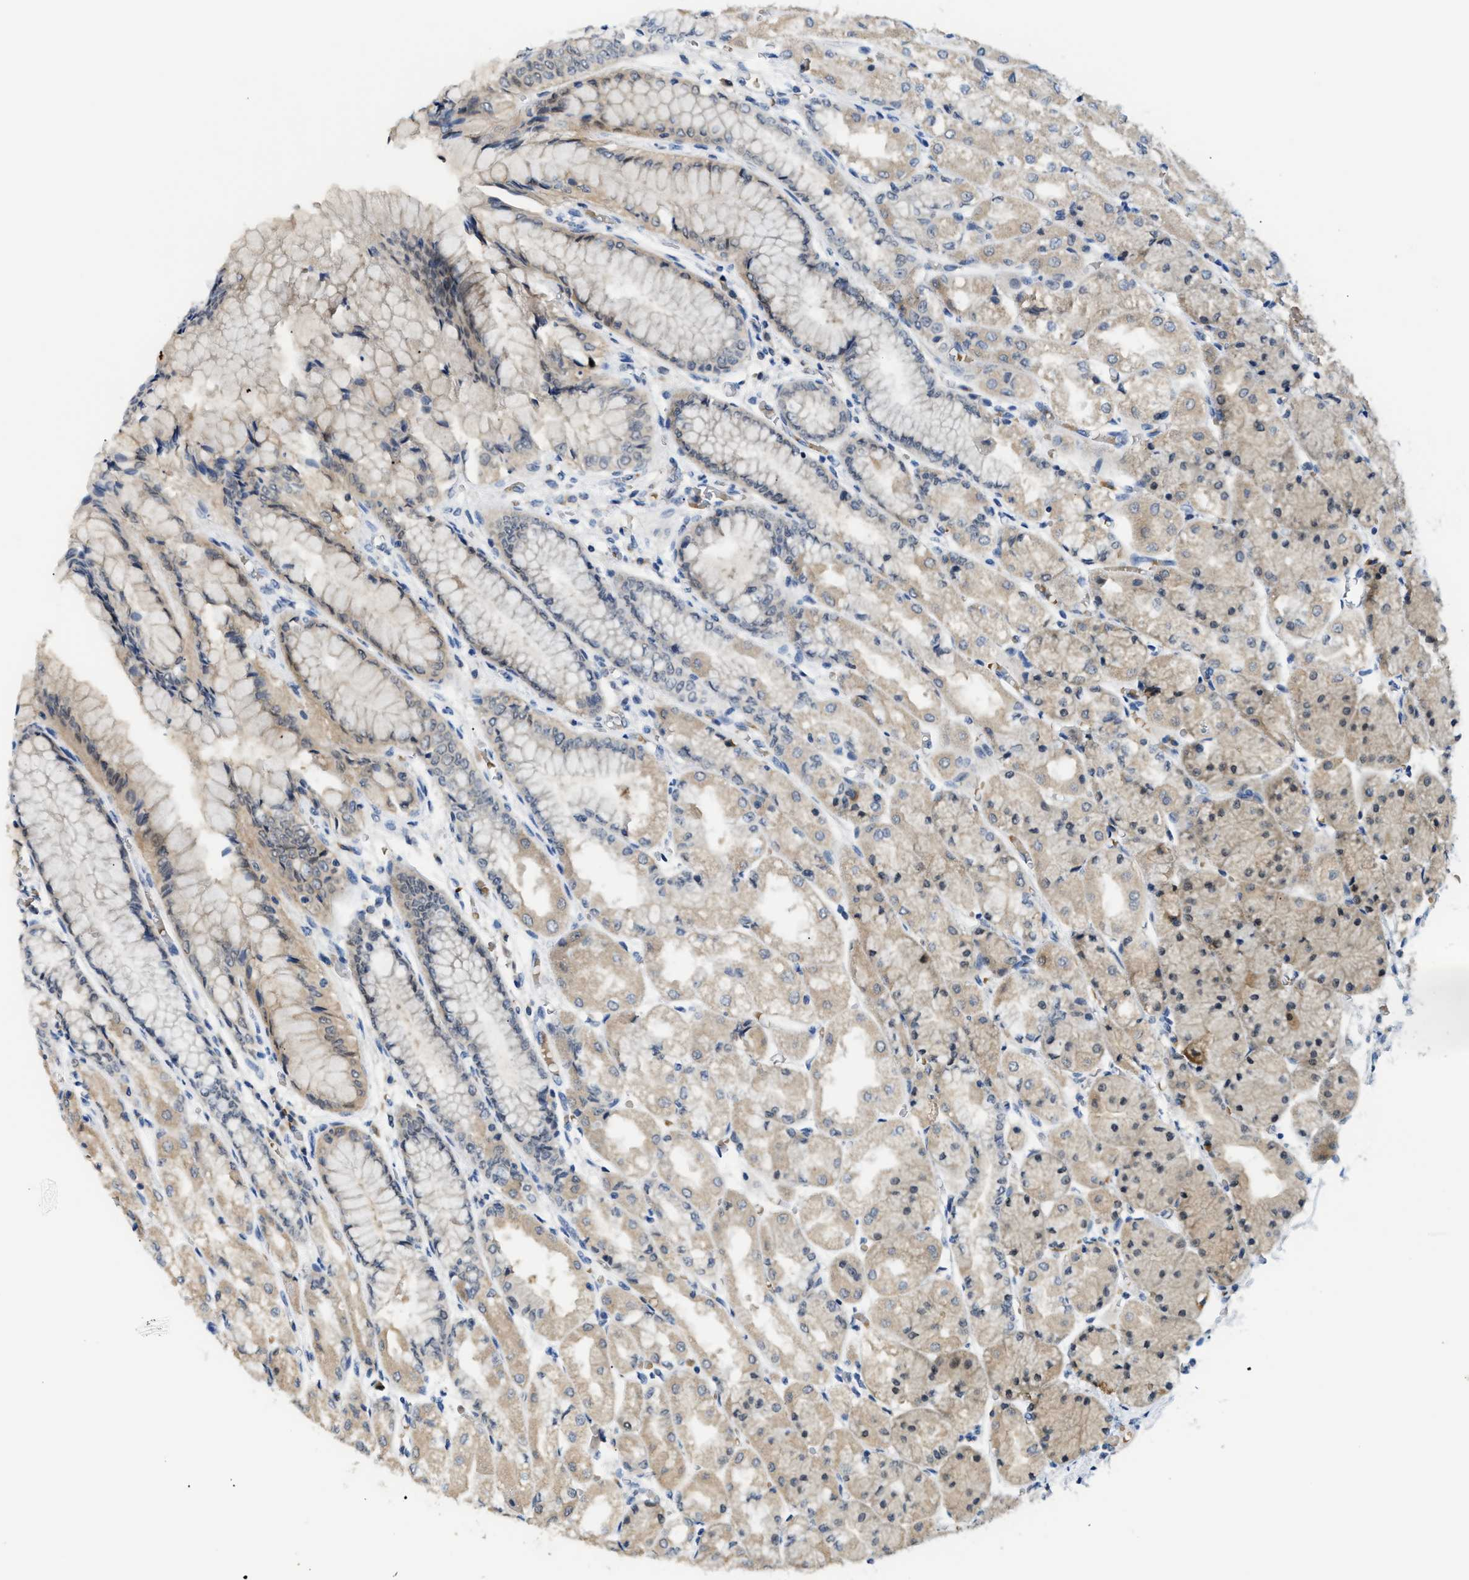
{"staining": {"intensity": "weak", "quantity": ">75%", "location": "cytoplasmic/membranous"}, "tissue": "stomach", "cell_type": "Glandular cells", "image_type": "normal", "snomed": [{"axis": "morphology", "description": "Normal tissue, NOS"}, {"axis": "topography", "description": "Stomach, upper"}], "caption": "Immunohistochemical staining of unremarkable human stomach exhibits low levels of weak cytoplasmic/membranous staining in about >75% of glandular cells.", "gene": "PSAT1", "patient": {"sex": "male", "age": 72}}